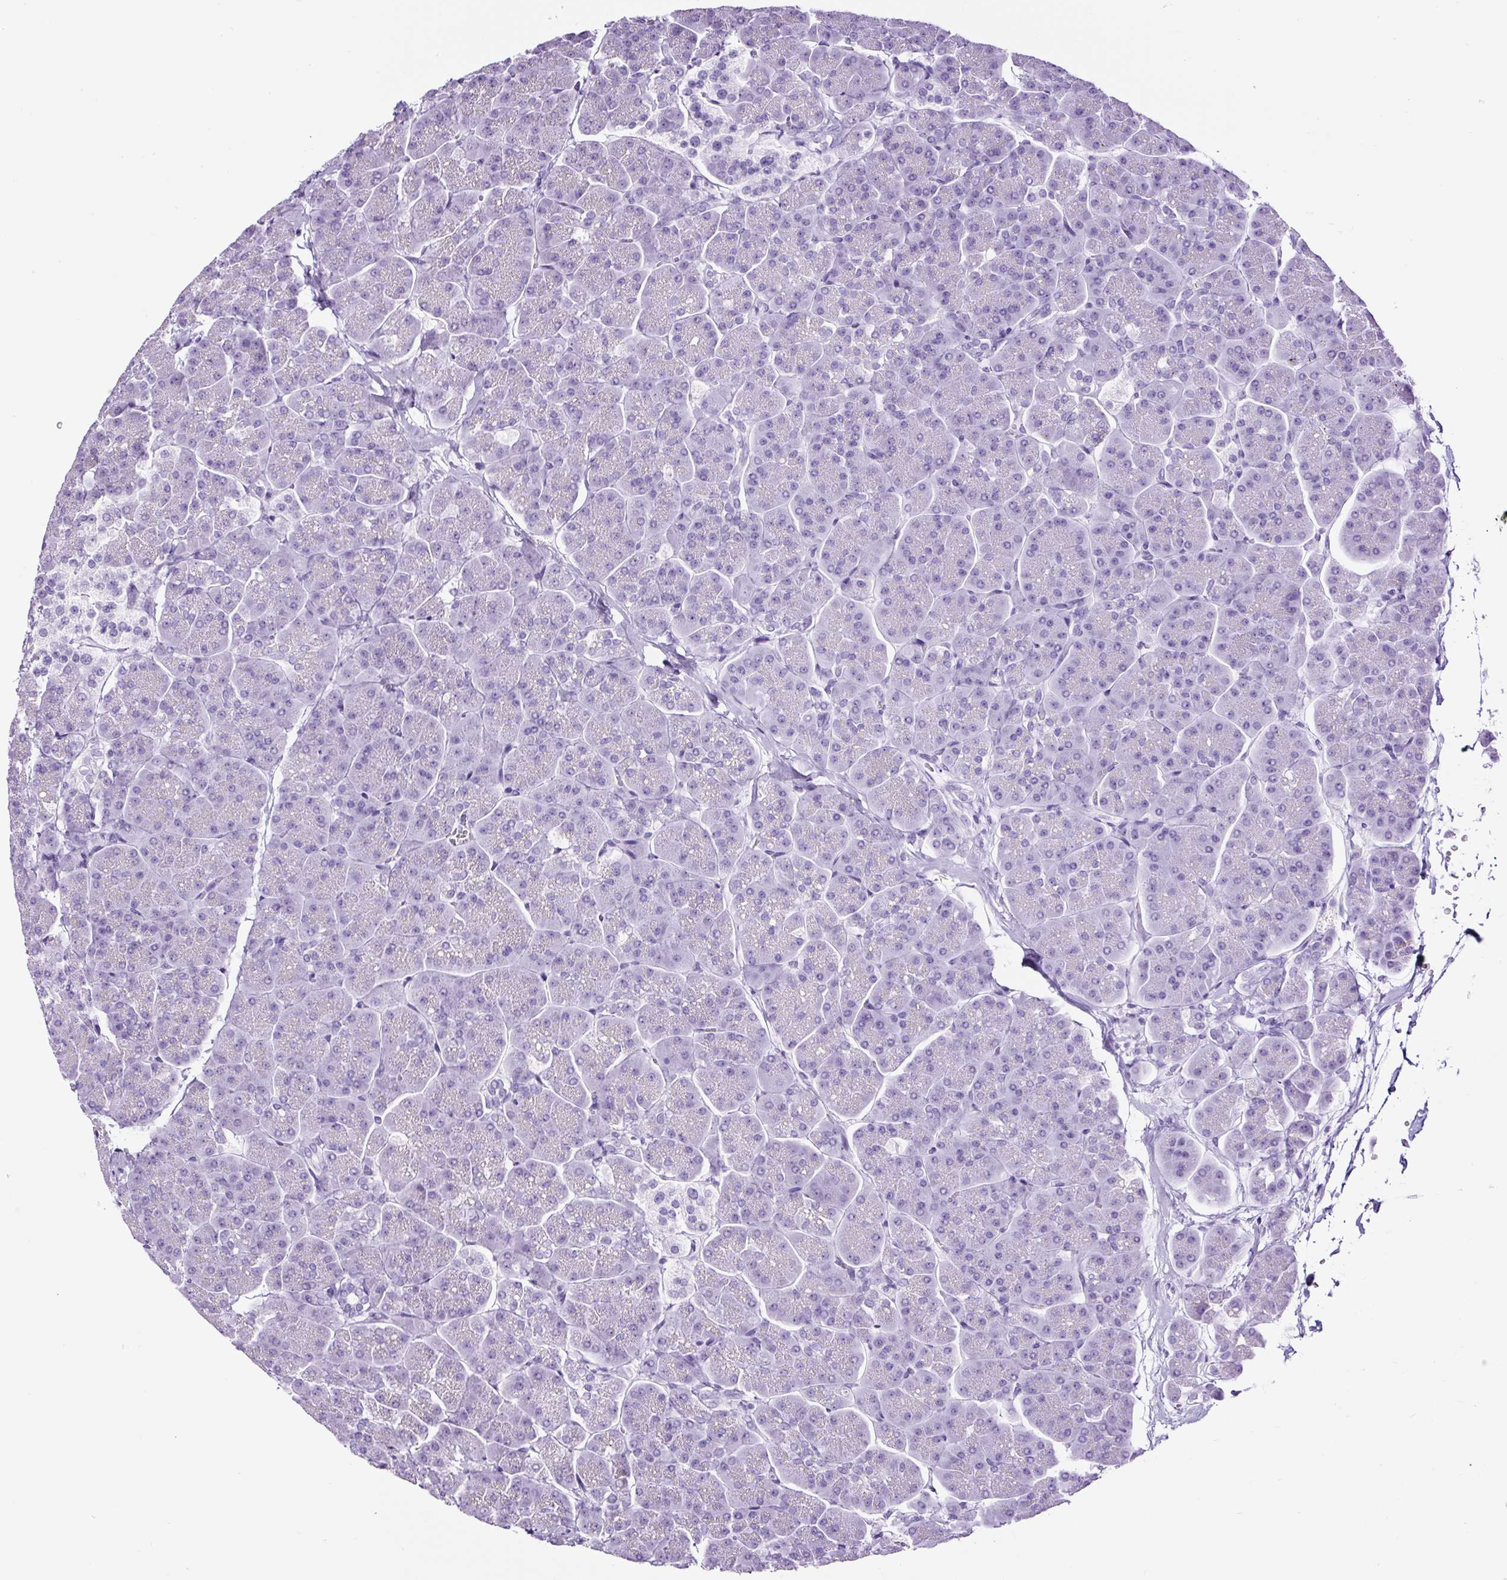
{"staining": {"intensity": "negative", "quantity": "none", "location": "none"}, "tissue": "pancreas", "cell_type": "Exocrine glandular cells", "image_type": "normal", "snomed": [{"axis": "morphology", "description": "Normal tissue, NOS"}, {"axis": "topography", "description": "Pancreas"}, {"axis": "topography", "description": "Peripheral nerve tissue"}], "caption": "High power microscopy photomicrograph of an immunohistochemistry (IHC) micrograph of unremarkable pancreas, revealing no significant staining in exocrine glandular cells. The staining is performed using DAB brown chromogen with nuclei counter-stained in using hematoxylin.", "gene": "TMEM200B", "patient": {"sex": "male", "age": 54}}